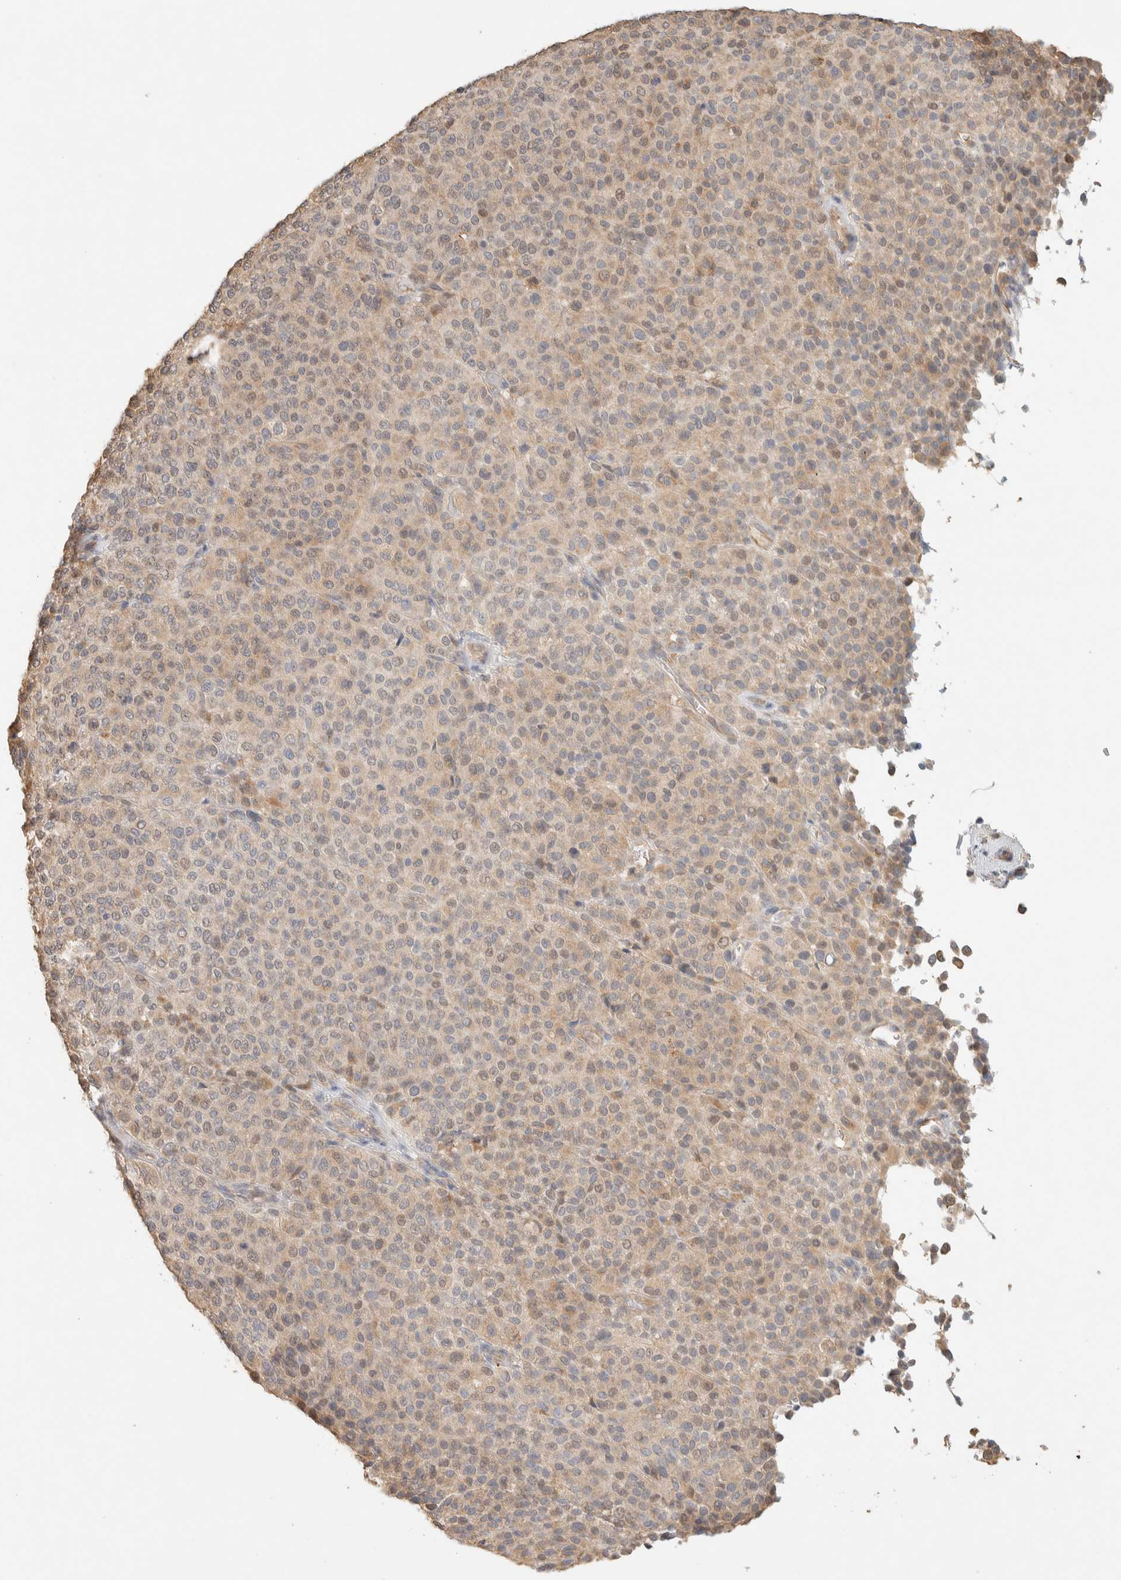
{"staining": {"intensity": "weak", "quantity": "25%-75%", "location": "cytoplasmic/membranous,nuclear"}, "tissue": "melanoma", "cell_type": "Tumor cells", "image_type": "cancer", "snomed": [{"axis": "morphology", "description": "Malignant melanoma, Metastatic site"}, {"axis": "topography", "description": "Pancreas"}], "caption": "Protein expression analysis of human melanoma reveals weak cytoplasmic/membranous and nuclear staining in about 25%-75% of tumor cells.", "gene": "TTC3", "patient": {"sex": "female", "age": 30}}